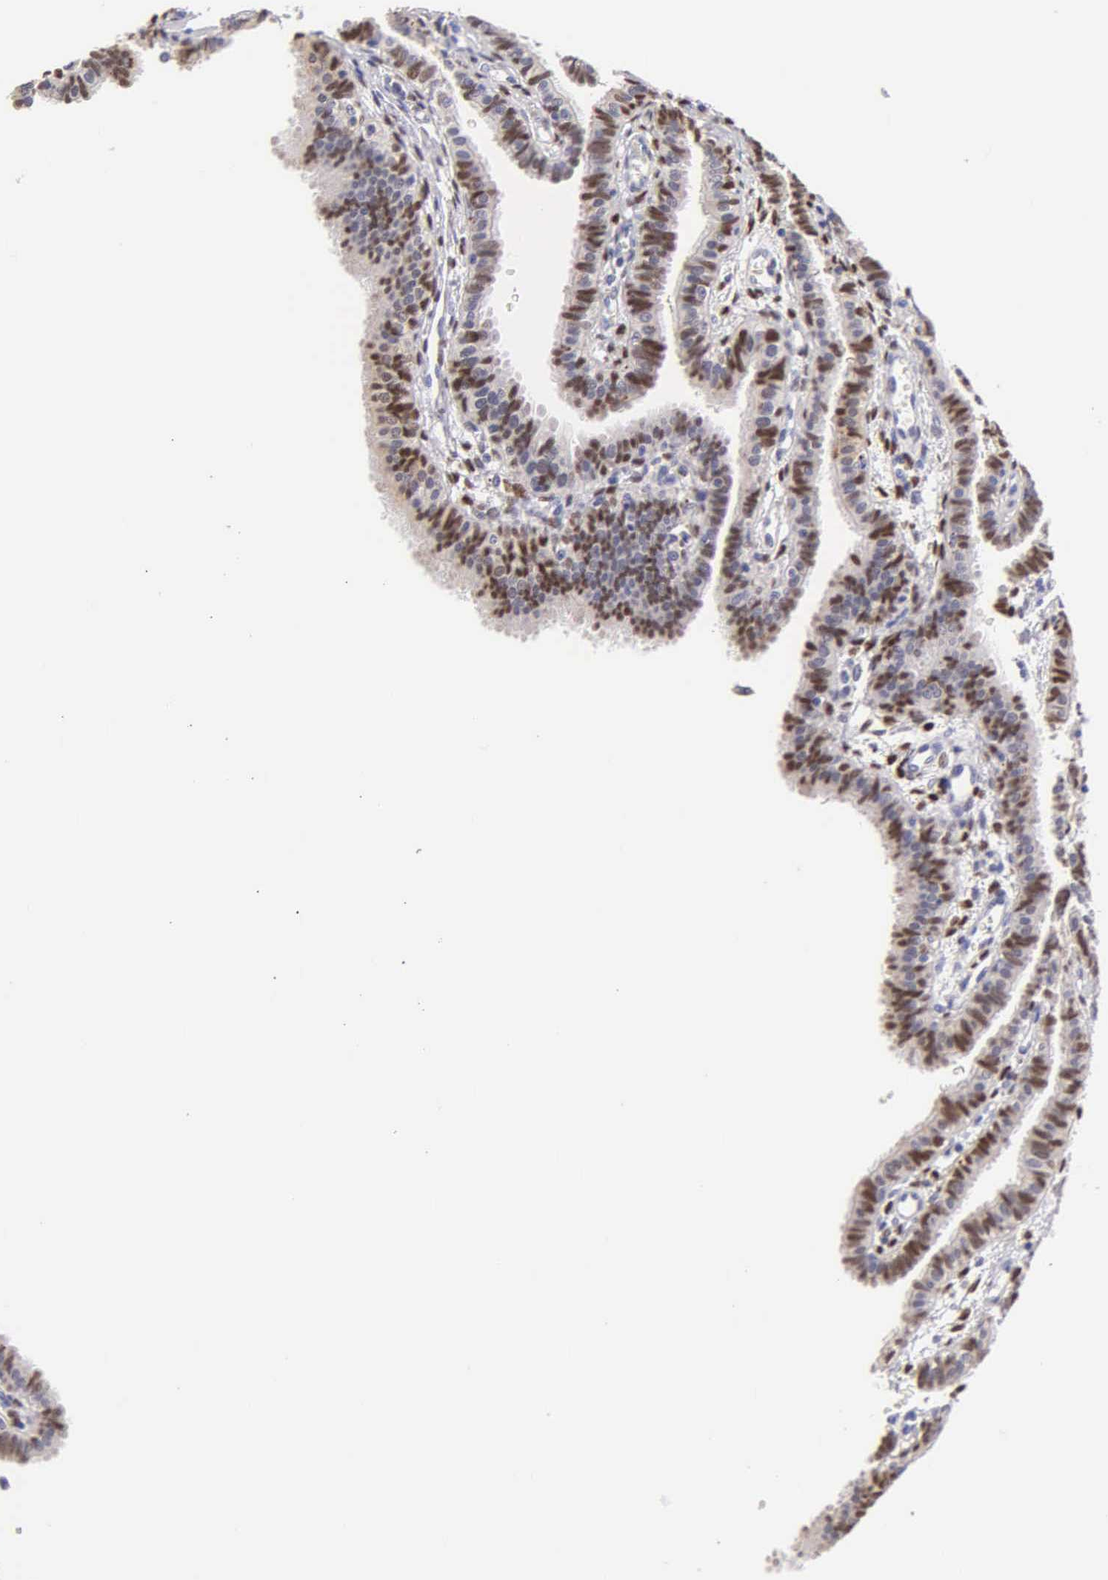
{"staining": {"intensity": "moderate", "quantity": "25%-75%", "location": "cytoplasmic/membranous,nuclear"}, "tissue": "fallopian tube", "cell_type": "Glandular cells", "image_type": "normal", "snomed": [{"axis": "morphology", "description": "Normal tissue, NOS"}, {"axis": "topography", "description": "Fallopian tube"}], "caption": "Approximately 25%-75% of glandular cells in normal fallopian tube reveal moderate cytoplasmic/membranous,nuclear protein staining as visualized by brown immunohistochemical staining.", "gene": "ESR1", "patient": {"sex": "female", "age": 32}}